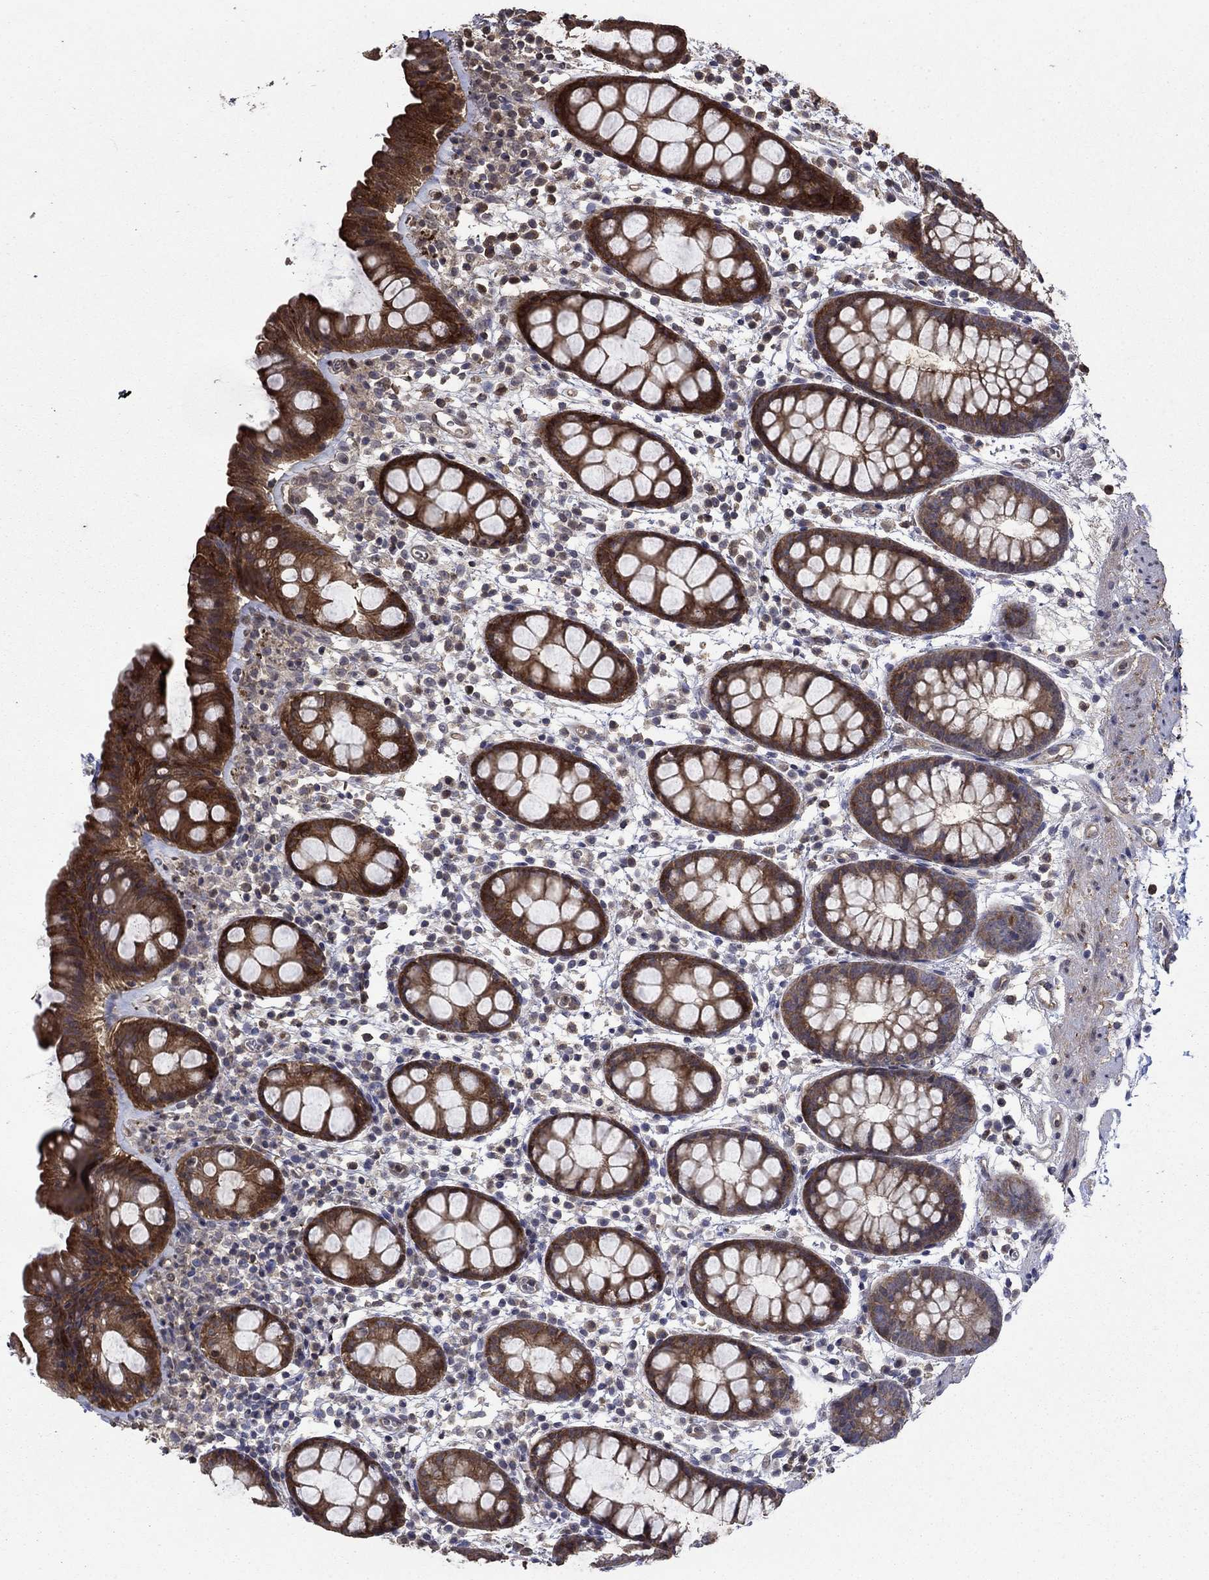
{"staining": {"intensity": "strong", "quantity": ">75%", "location": "cytoplasmic/membranous"}, "tissue": "rectum", "cell_type": "Glandular cells", "image_type": "normal", "snomed": [{"axis": "morphology", "description": "Normal tissue, NOS"}, {"axis": "topography", "description": "Rectum"}], "caption": "Brown immunohistochemical staining in unremarkable rectum exhibits strong cytoplasmic/membranous positivity in about >75% of glandular cells. (IHC, brightfield microscopy, high magnification).", "gene": "DVL1", "patient": {"sex": "male", "age": 57}}